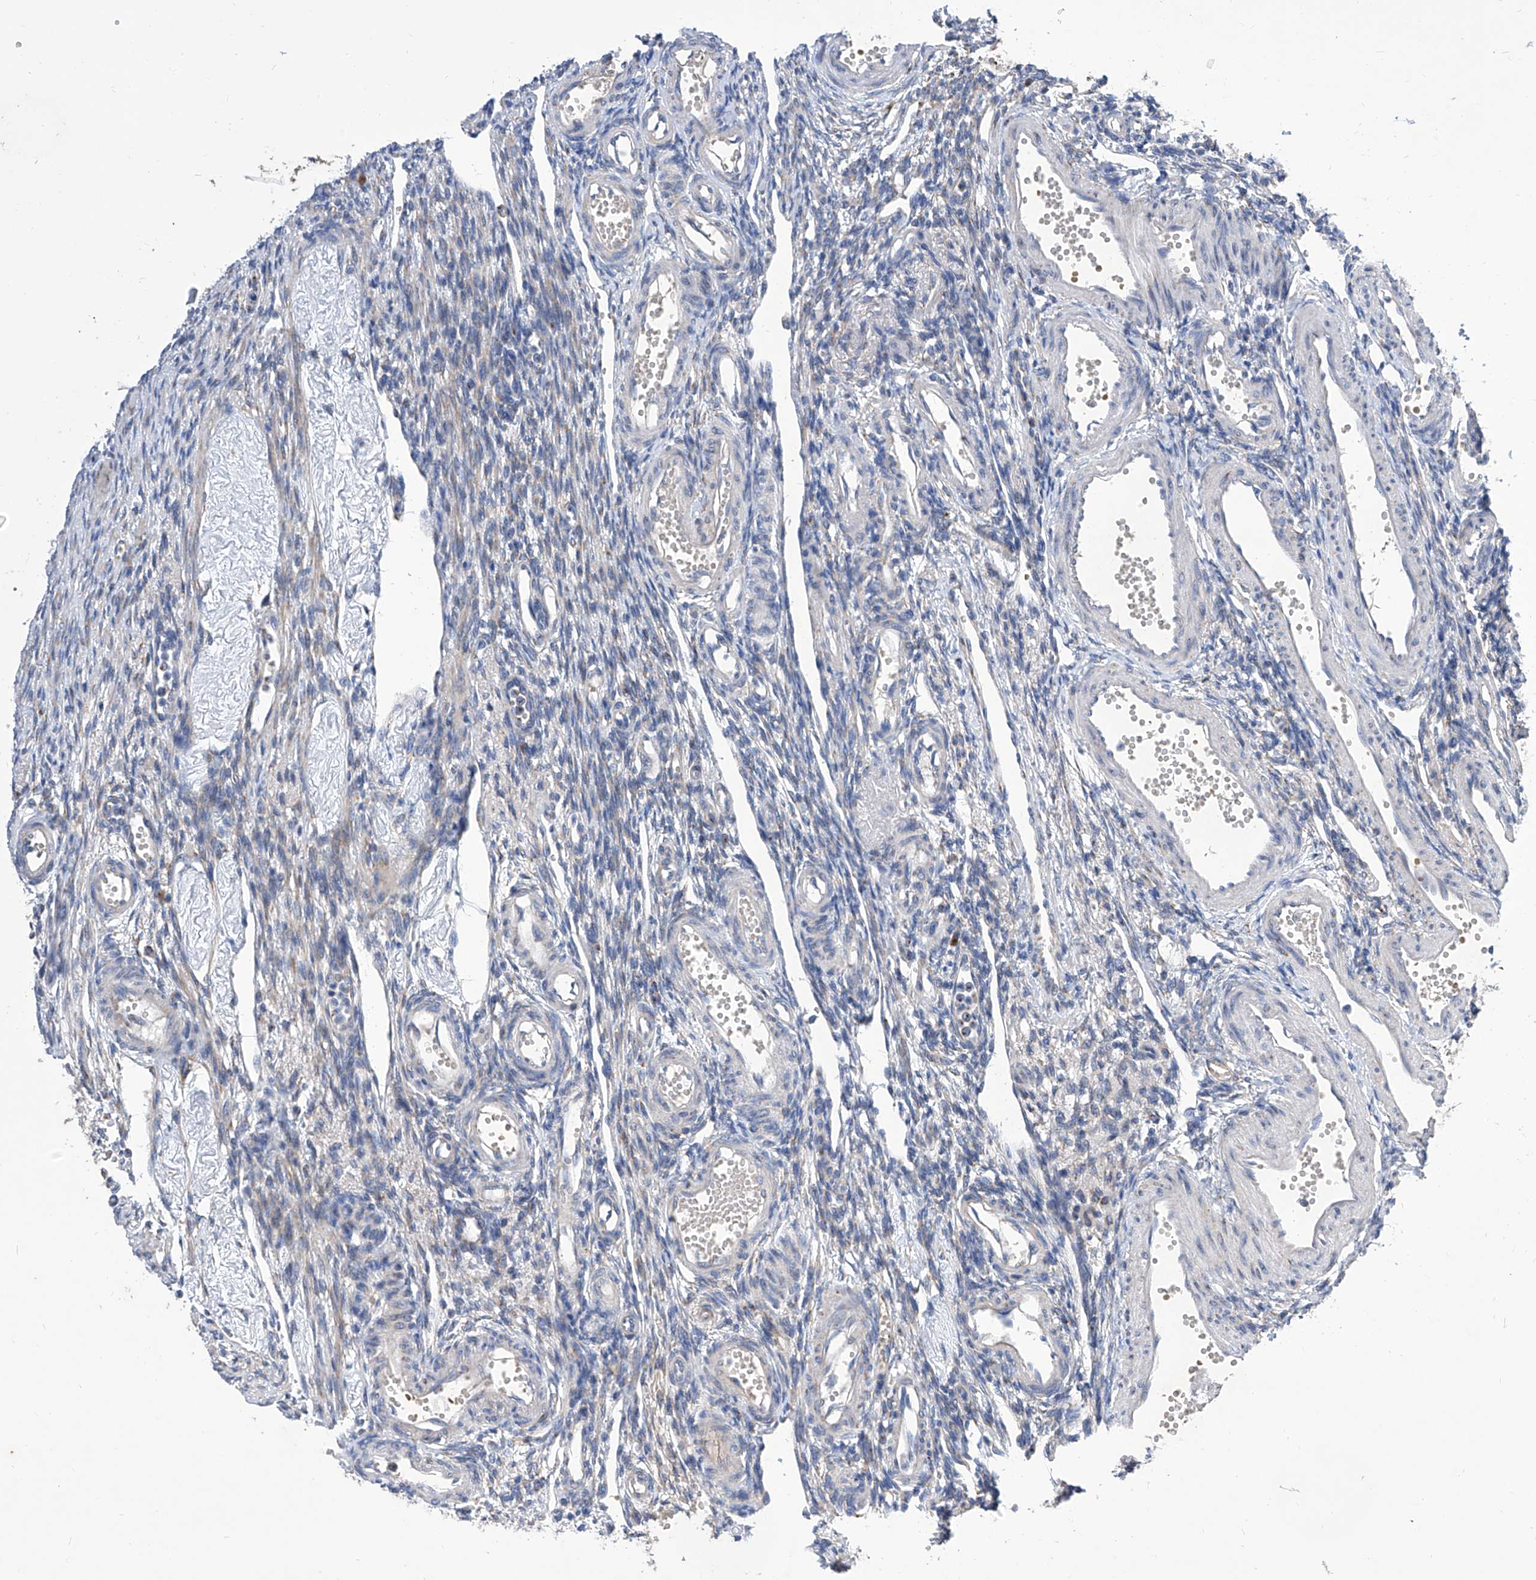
{"staining": {"intensity": "negative", "quantity": "none", "location": "none"}, "tissue": "ovary", "cell_type": "Ovarian stroma cells", "image_type": "normal", "snomed": [{"axis": "morphology", "description": "Normal tissue, NOS"}, {"axis": "morphology", "description": "Cyst, NOS"}, {"axis": "topography", "description": "Ovary"}], "caption": "Ovarian stroma cells are negative for protein expression in unremarkable human ovary. (DAB IHC with hematoxylin counter stain).", "gene": "TJAP1", "patient": {"sex": "female", "age": 33}}